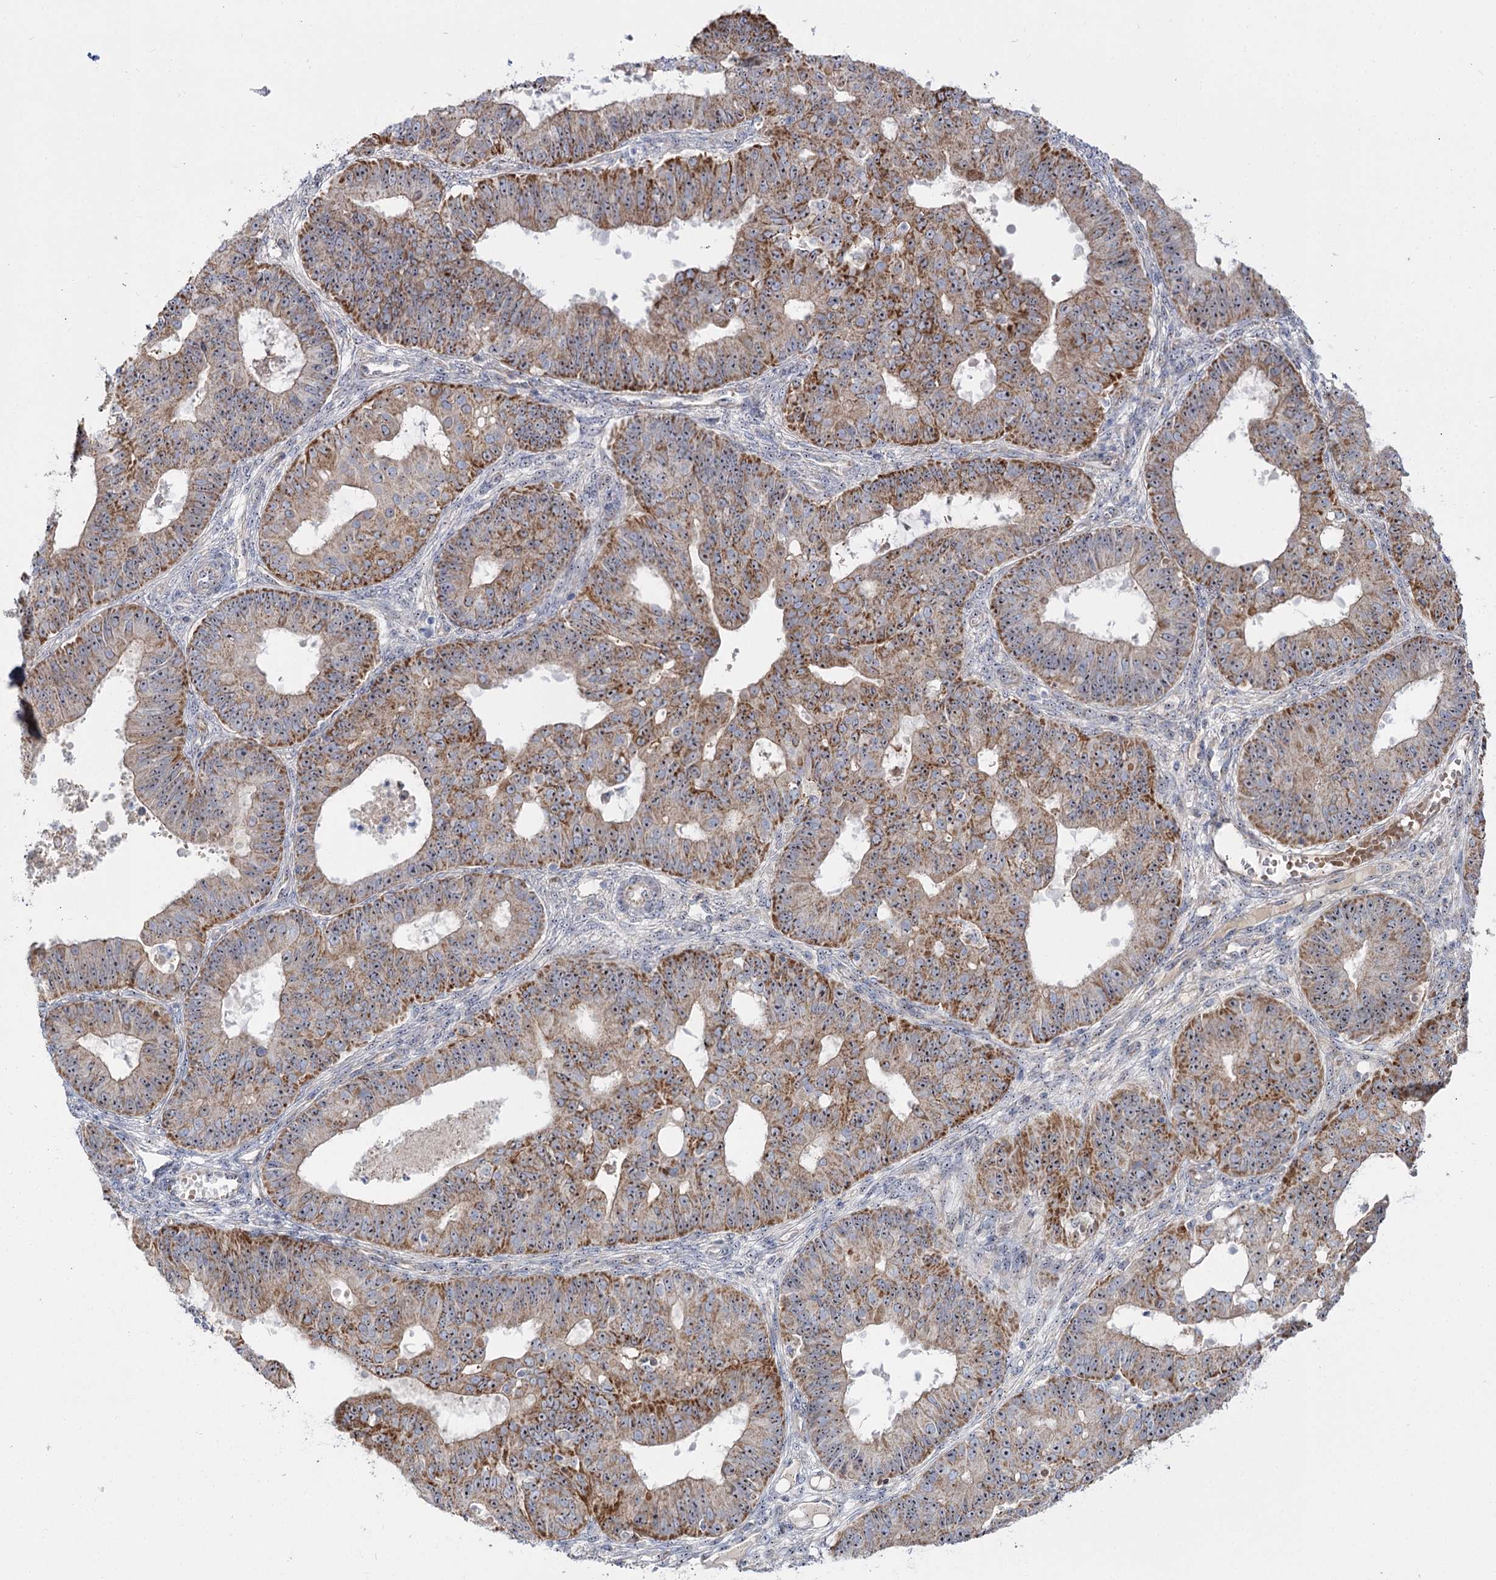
{"staining": {"intensity": "moderate", "quantity": ">75%", "location": "cytoplasmic/membranous,nuclear"}, "tissue": "ovarian cancer", "cell_type": "Tumor cells", "image_type": "cancer", "snomed": [{"axis": "morphology", "description": "Carcinoma, endometroid"}, {"axis": "topography", "description": "Appendix"}, {"axis": "topography", "description": "Ovary"}], "caption": "Brown immunohistochemical staining in endometroid carcinoma (ovarian) shows moderate cytoplasmic/membranous and nuclear positivity in about >75% of tumor cells.", "gene": "SUOX", "patient": {"sex": "female", "age": 42}}